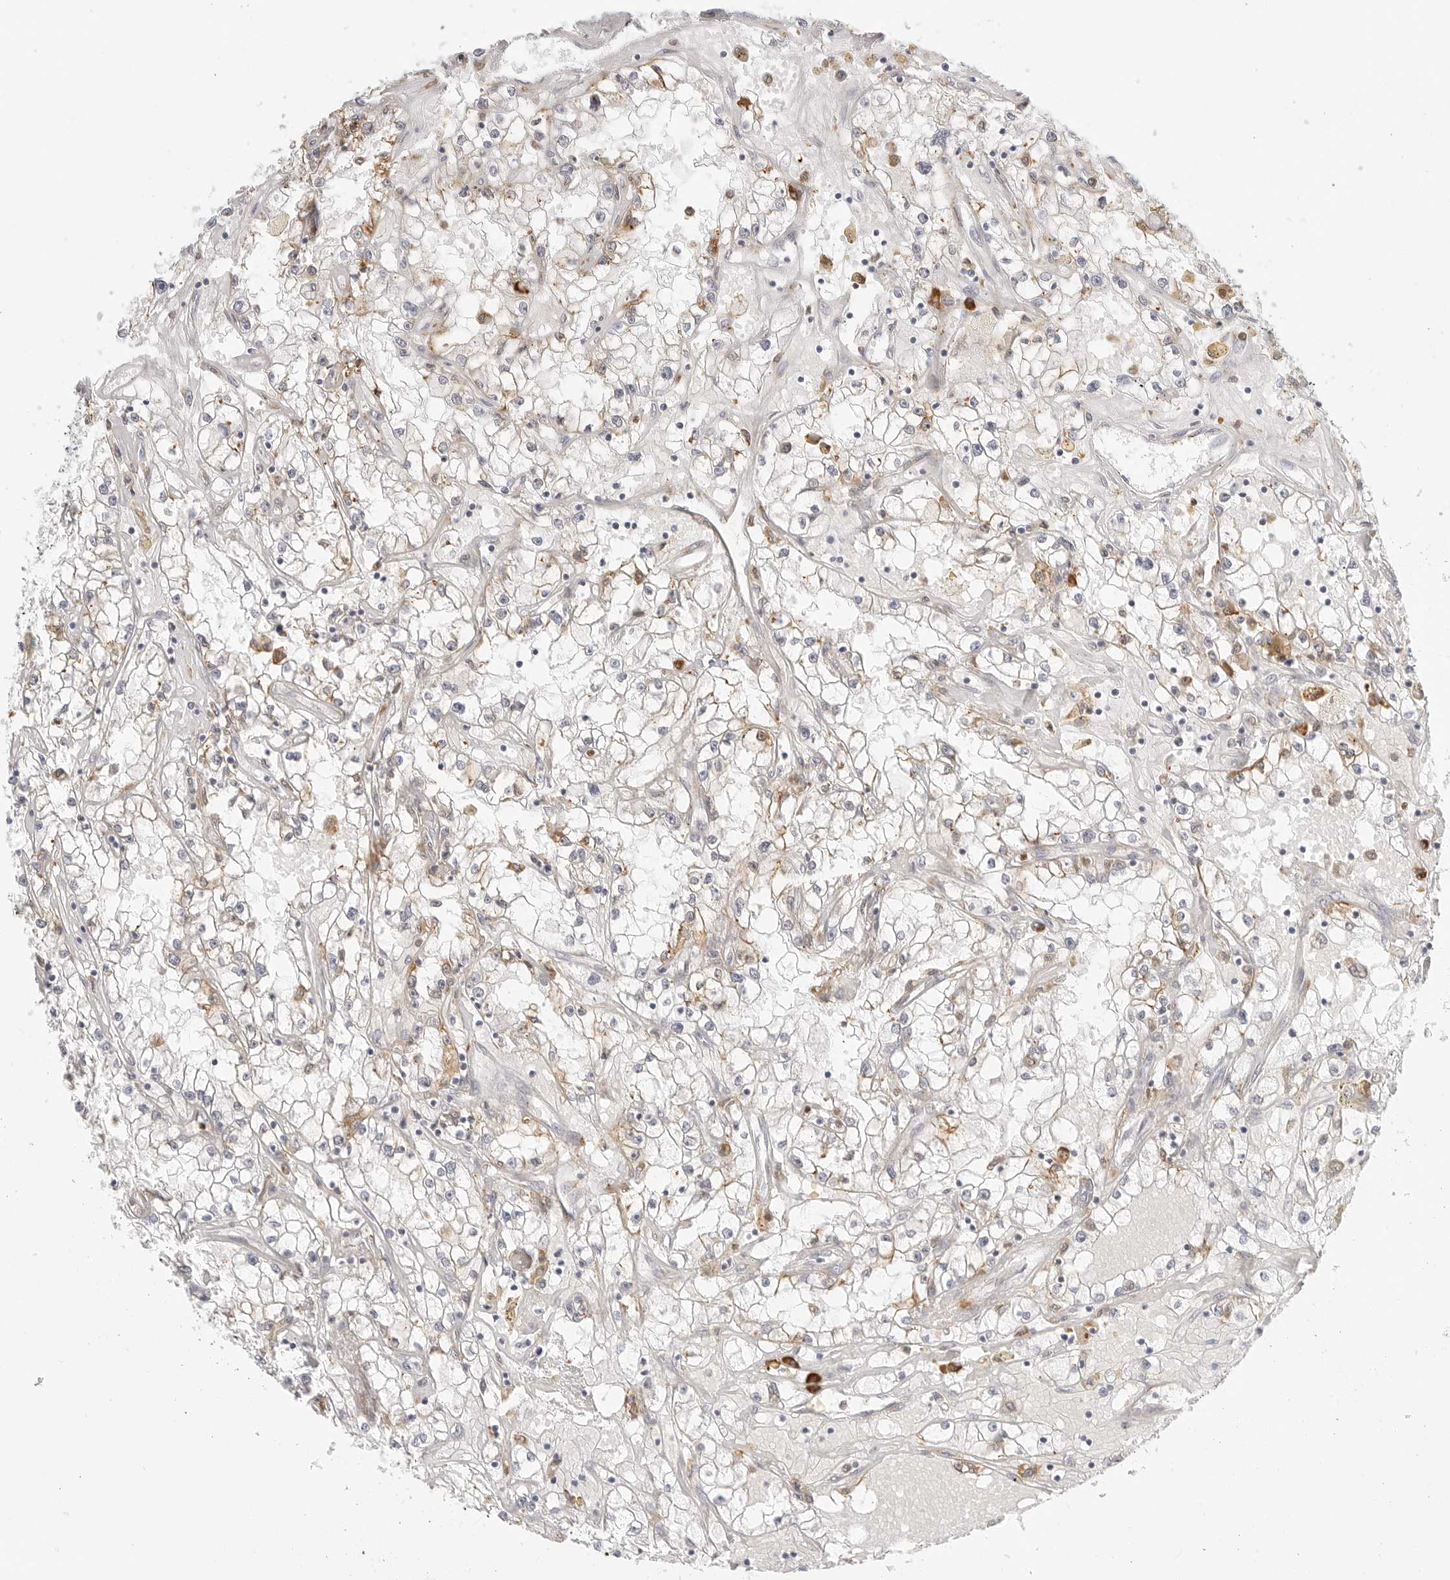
{"staining": {"intensity": "moderate", "quantity": "<25%", "location": "cytoplasmic/membranous"}, "tissue": "renal cancer", "cell_type": "Tumor cells", "image_type": "cancer", "snomed": [{"axis": "morphology", "description": "Adenocarcinoma, NOS"}, {"axis": "topography", "description": "Kidney"}], "caption": "A brown stain labels moderate cytoplasmic/membranous staining of a protein in renal adenocarcinoma tumor cells.", "gene": "THEM4", "patient": {"sex": "male", "age": 56}}